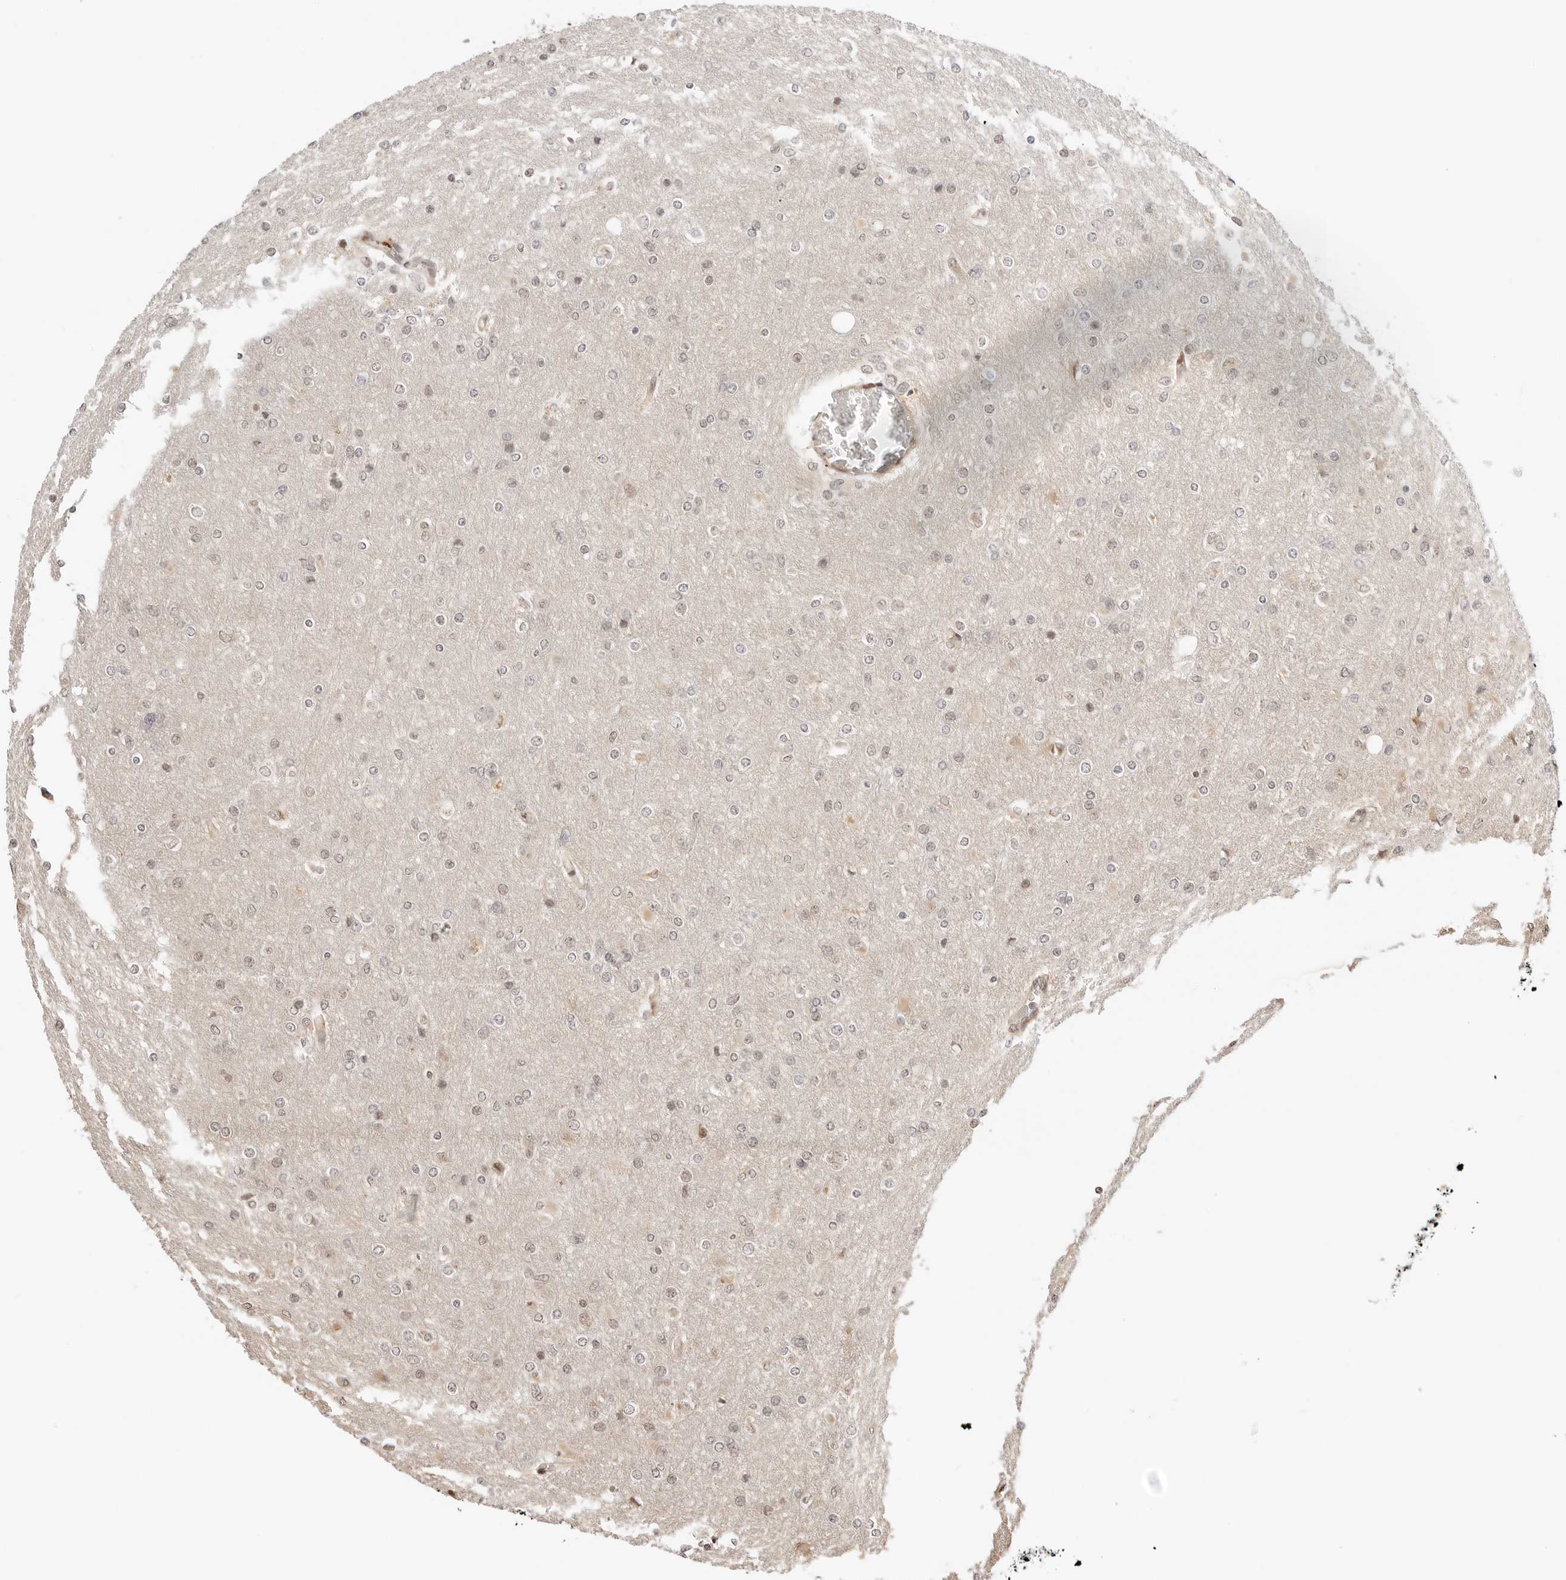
{"staining": {"intensity": "weak", "quantity": "<25%", "location": "nuclear"}, "tissue": "glioma", "cell_type": "Tumor cells", "image_type": "cancer", "snomed": [{"axis": "morphology", "description": "Glioma, malignant, High grade"}, {"axis": "topography", "description": "Cerebral cortex"}], "caption": "An immunohistochemistry histopathology image of malignant glioma (high-grade) is shown. There is no staining in tumor cells of malignant glioma (high-grade). The staining was performed using DAB to visualize the protein expression in brown, while the nuclei were stained in blue with hematoxylin (Magnification: 20x).", "gene": "GEM", "patient": {"sex": "female", "age": 36}}